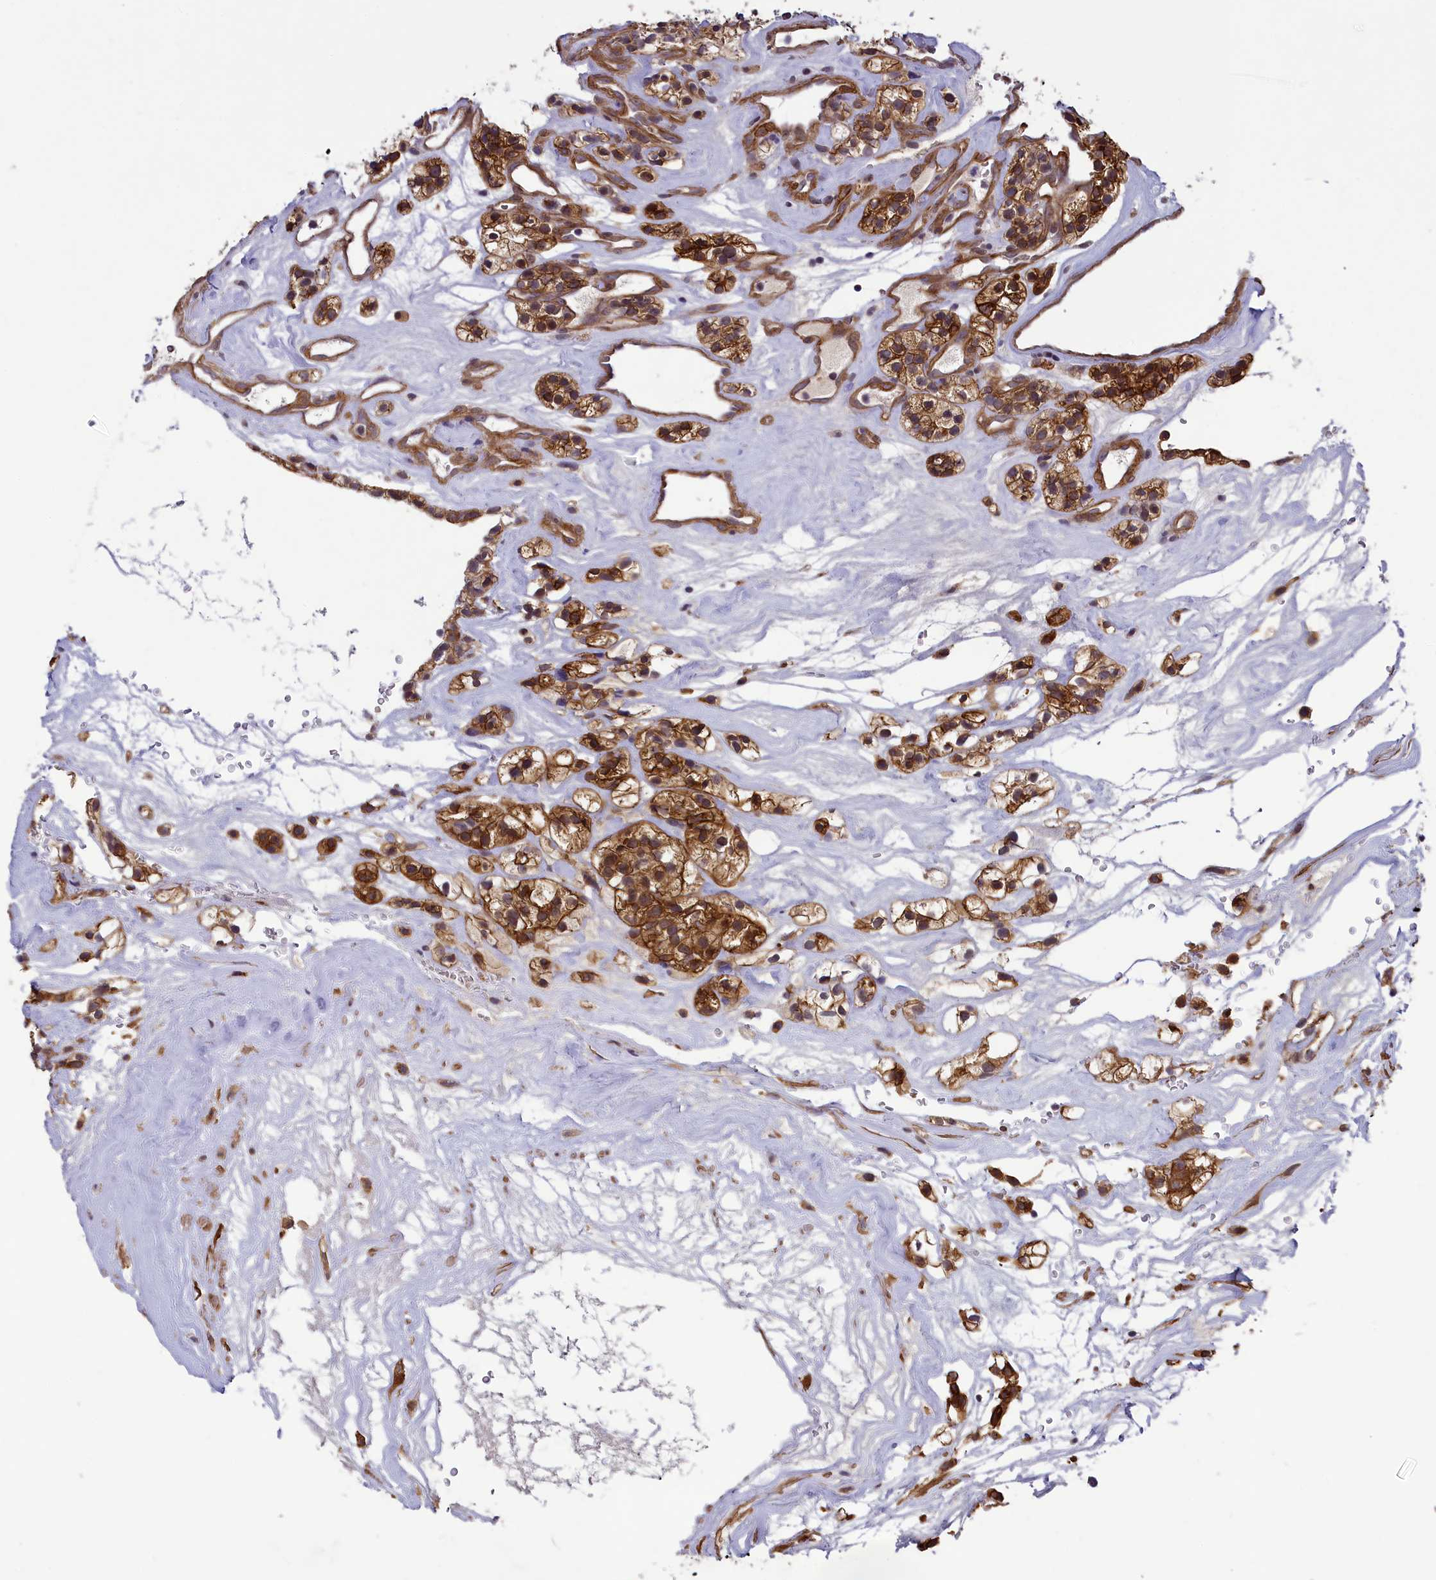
{"staining": {"intensity": "moderate", "quantity": ">75%", "location": "cytoplasmic/membranous,nuclear"}, "tissue": "renal cancer", "cell_type": "Tumor cells", "image_type": "cancer", "snomed": [{"axis": "morphology", "description": "Adenocarcinoma, NOS"}, {"axis": "topography", "description": "Kidney"}], "caption": "This is a micrograph of immunohistochemistry staining of renal cancer, which shows moderate positivity in the cytoplasmic/membranous and nuclear of tumor cells.", "gene": "TNS1", "patient": {"sex": "female", "age": 57}}